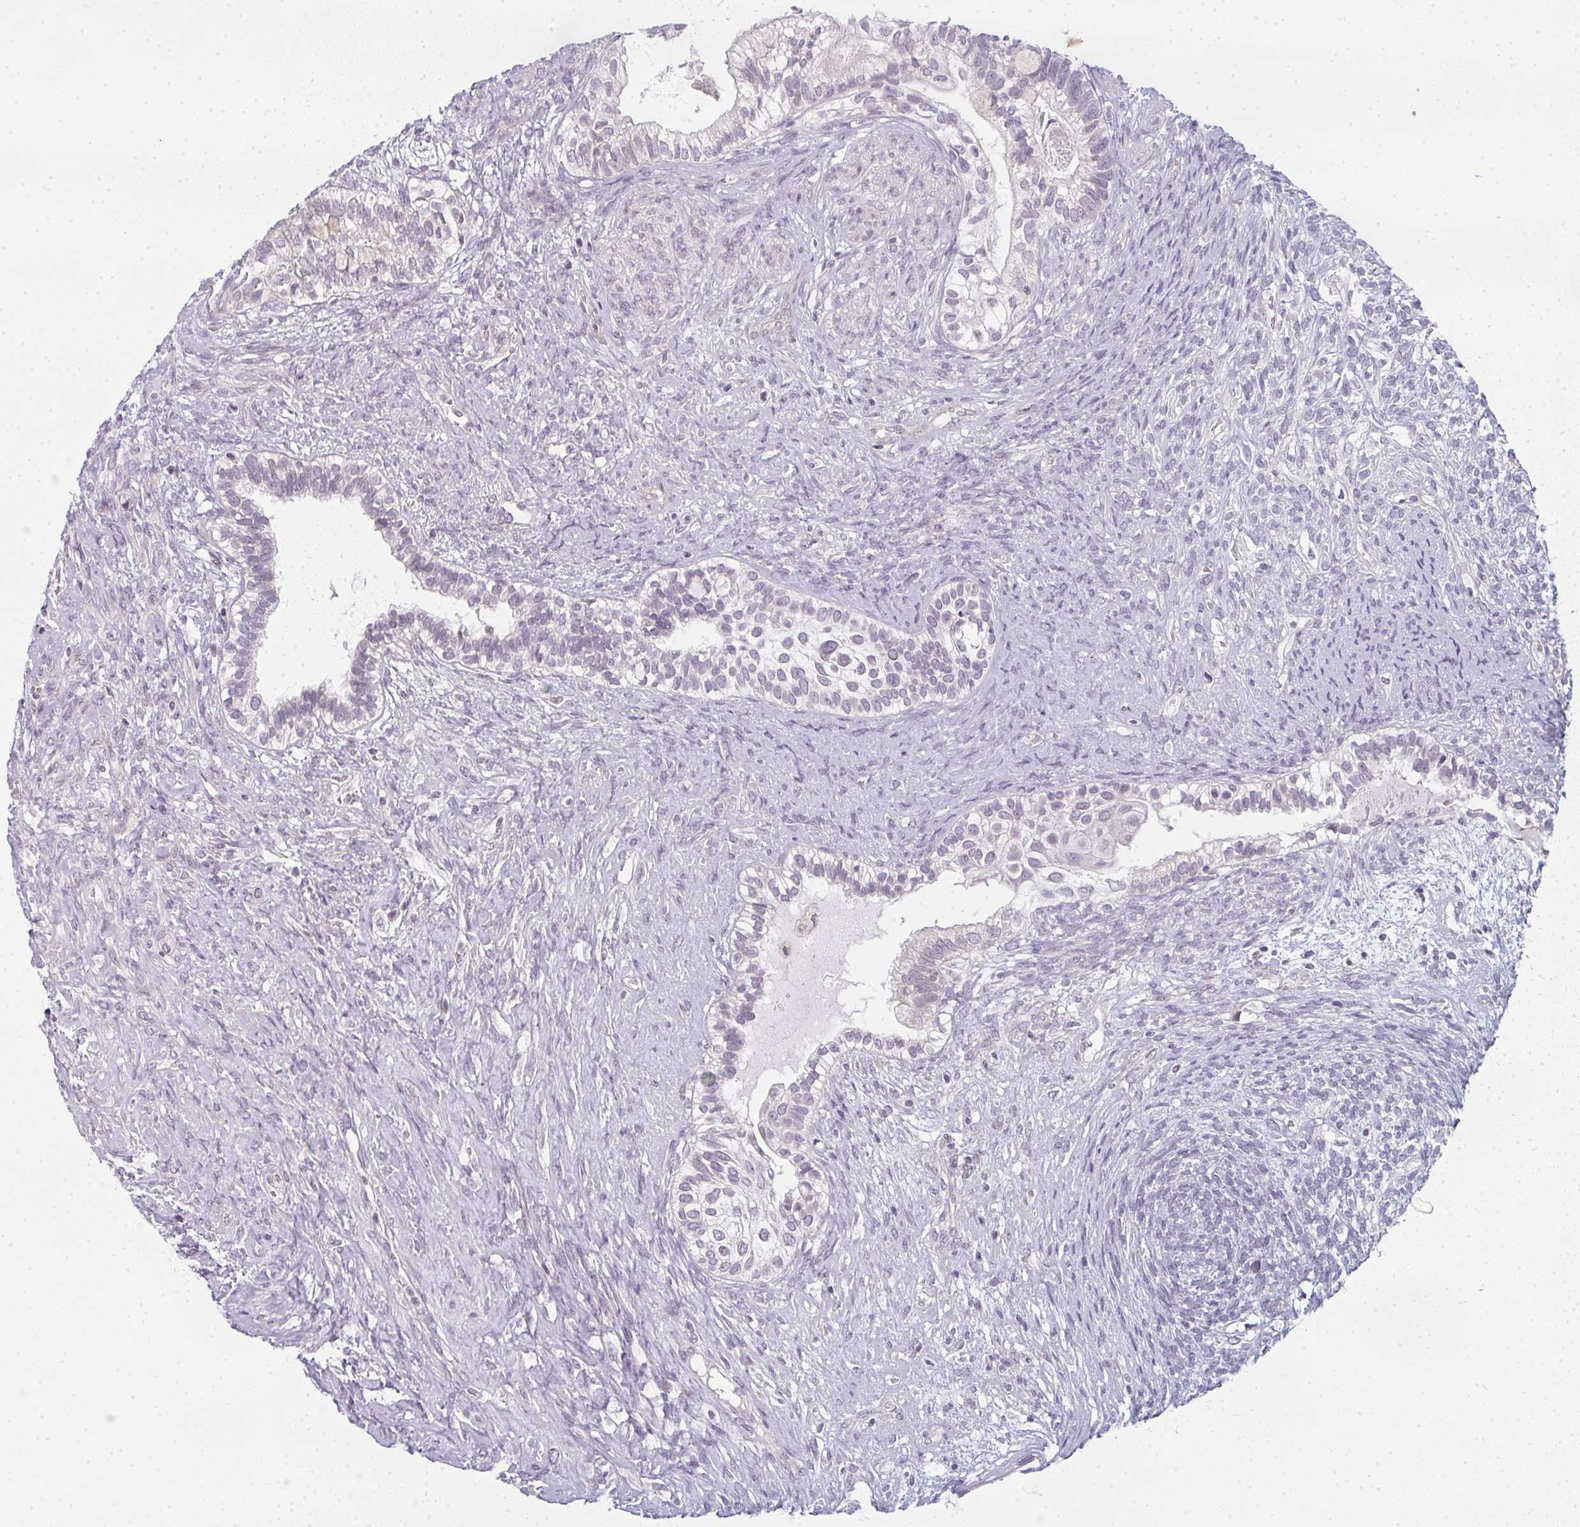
{"staining": {"intensity": "negative", "quantity": "none", "location": "none"}, "tissue": "testis cancer", "cell_type": "Tumor cells", "image_type": "cancer", "snomed": [{"axis": "morphology", "description": "Seminoma, NOS"}, {"axis": "morphology", "description": "Carcinoma, Embryonal, NOS"}, {"axis": "topography", "description": "Testis"}], "caption": "This photomicrograph is of testis cancer (seminoma) stained with IHC to label a protein in brown with the nuclei are counter-stained blue. There is no staining in tumor cells.", "gene": "RBBP6", "patient": {"sex": "male", "age": 41}}